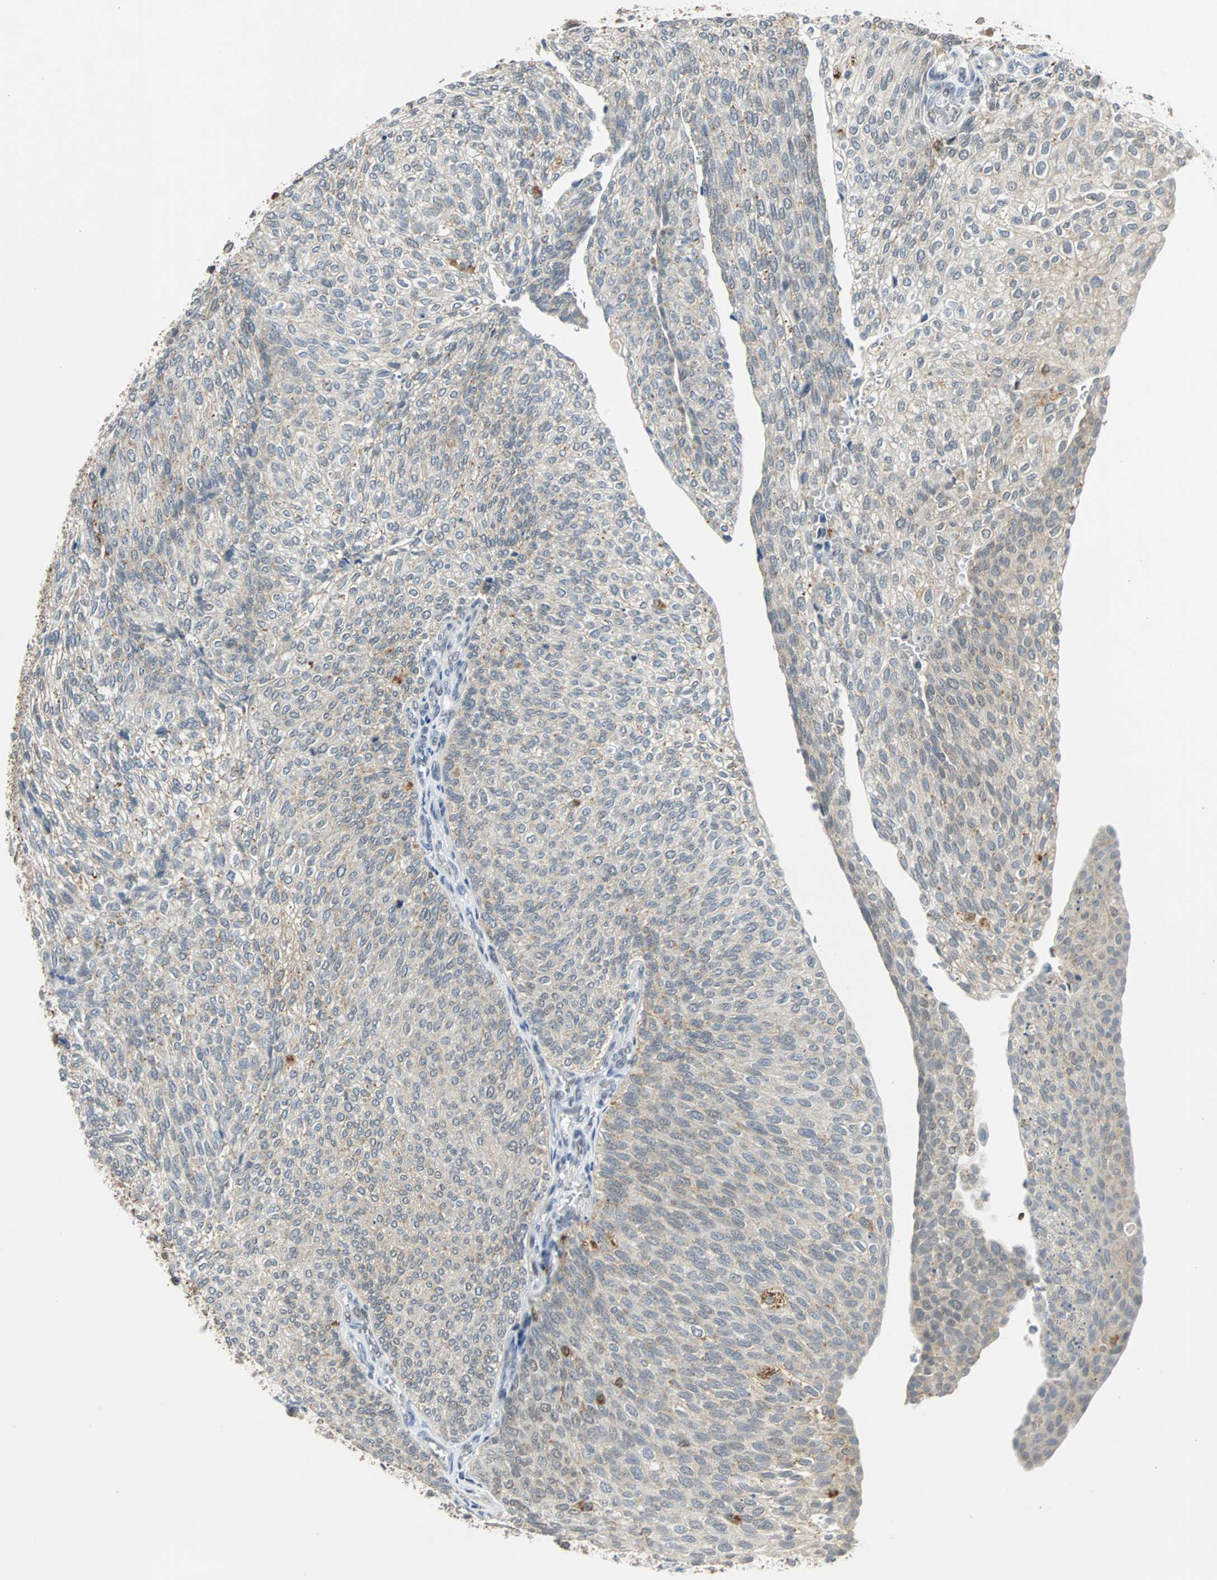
{"staining": {"intensity": "moderate", "quantity": ">75%", "location": "cytoplasmic/membranous"}, "tissue": "urothelial cancer", "cell_type": "Tumor cells", "image_type": "cancer", "snomed": [{"axis": "morphology", "description": "Urothelial carcinoma, Low grade"}, {"axis": "topography", "description": "Urinary bladder"}], "caption": "The histopathology image shows staining of urothelial cancer, revealing moderate cytoplasmic/membranous protein expression (brown color) within tumor cells.", "gene": "HLX", "patient": {"sex": "female", "age": 79}}